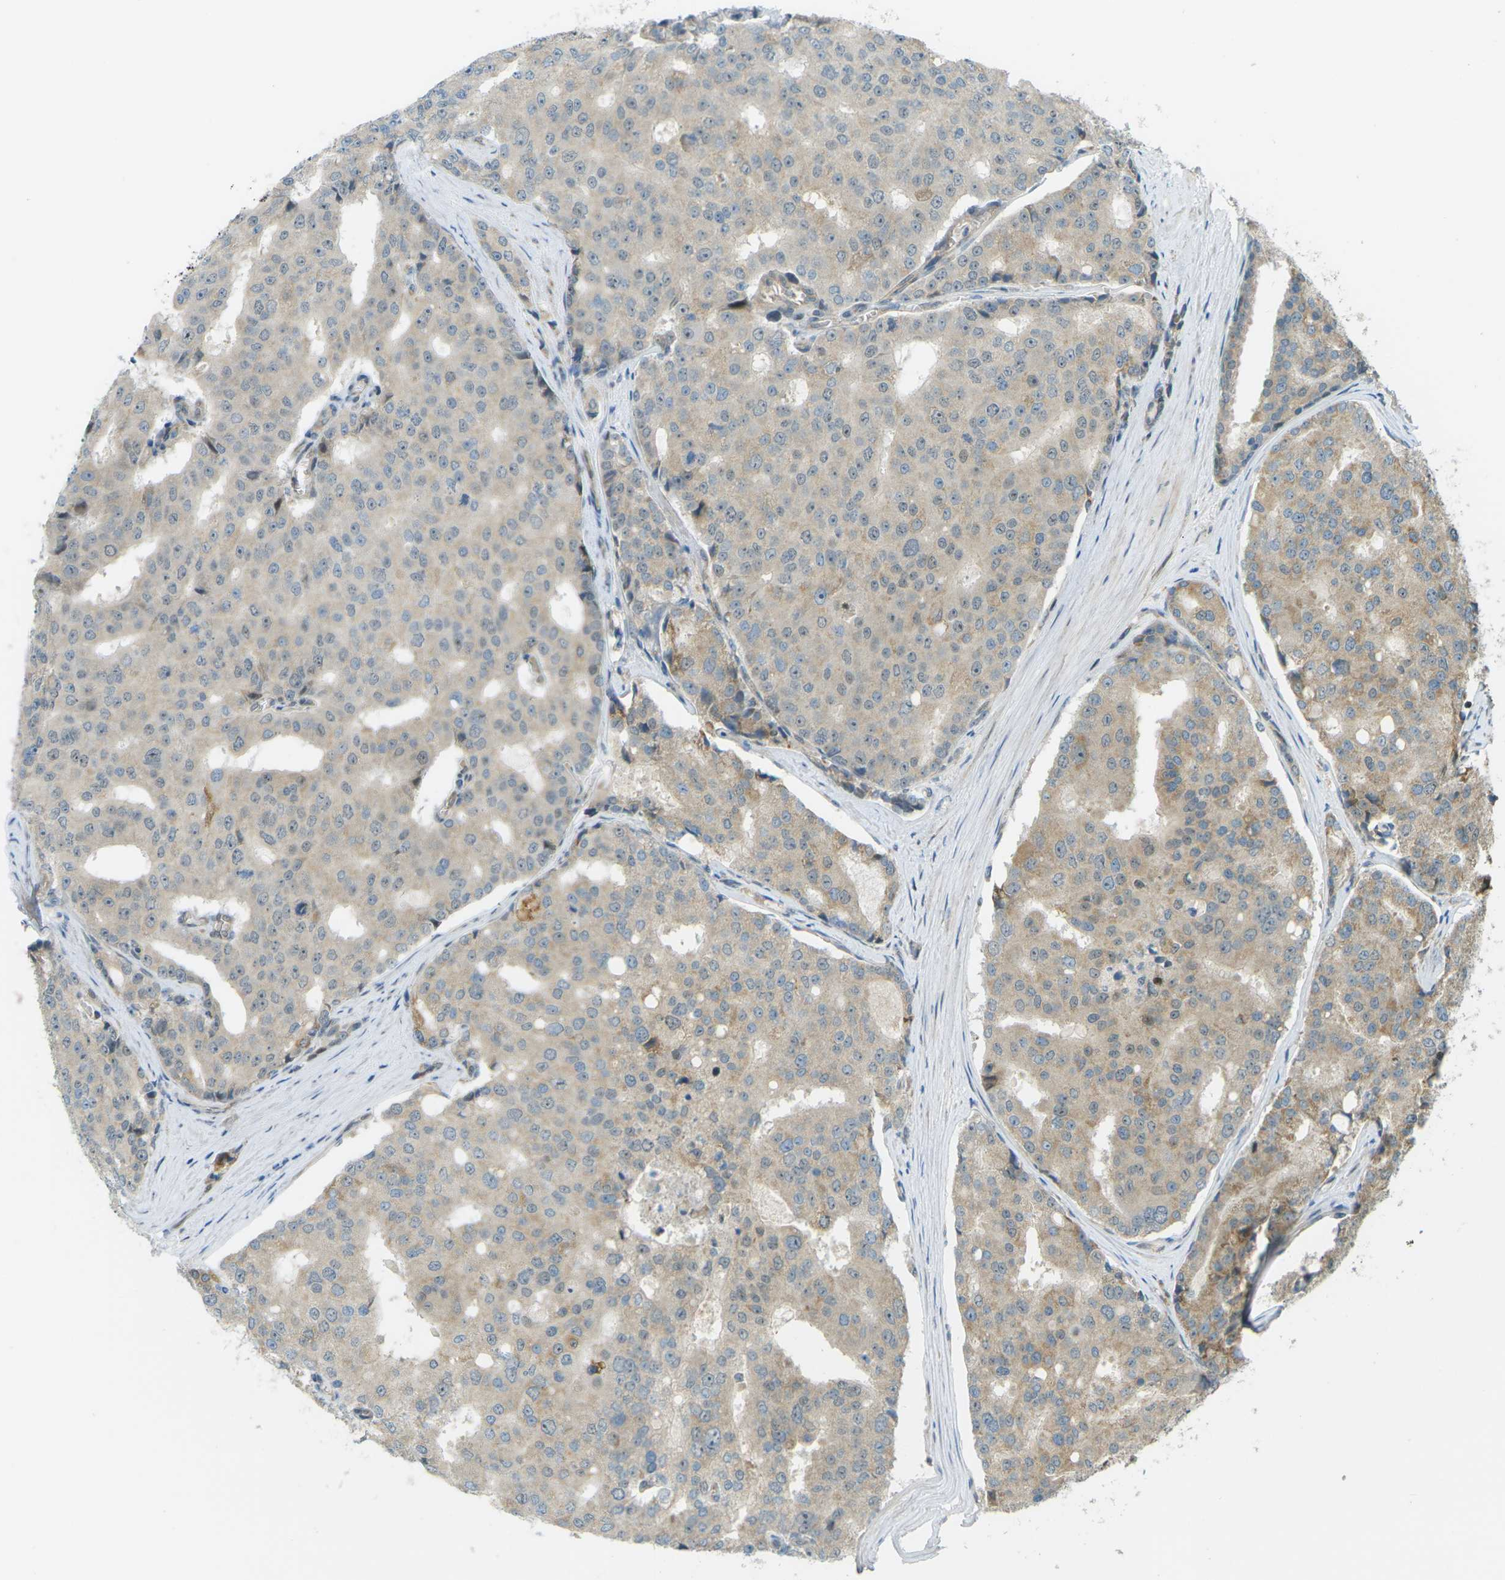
{"staining": {"intensity": "weak", "quantity": "<25%", "location": "cytoplasmic/membranous"}, "tissue": "prostate cancer", "cell_type": "Tumor cells", "image_type": "cancer", "snomed": [{"axis": "morphology", "description": "Adenocarcinoma, High grade"}, {"axis": "topography", "description": "Prostate"}], "caption": "The micrograph reveals no significant expression in tumor cells of prostate high-grade adenocarcinoma.", "gene": "CCDC186", "patient": {"sex": "male", "age": 50}}